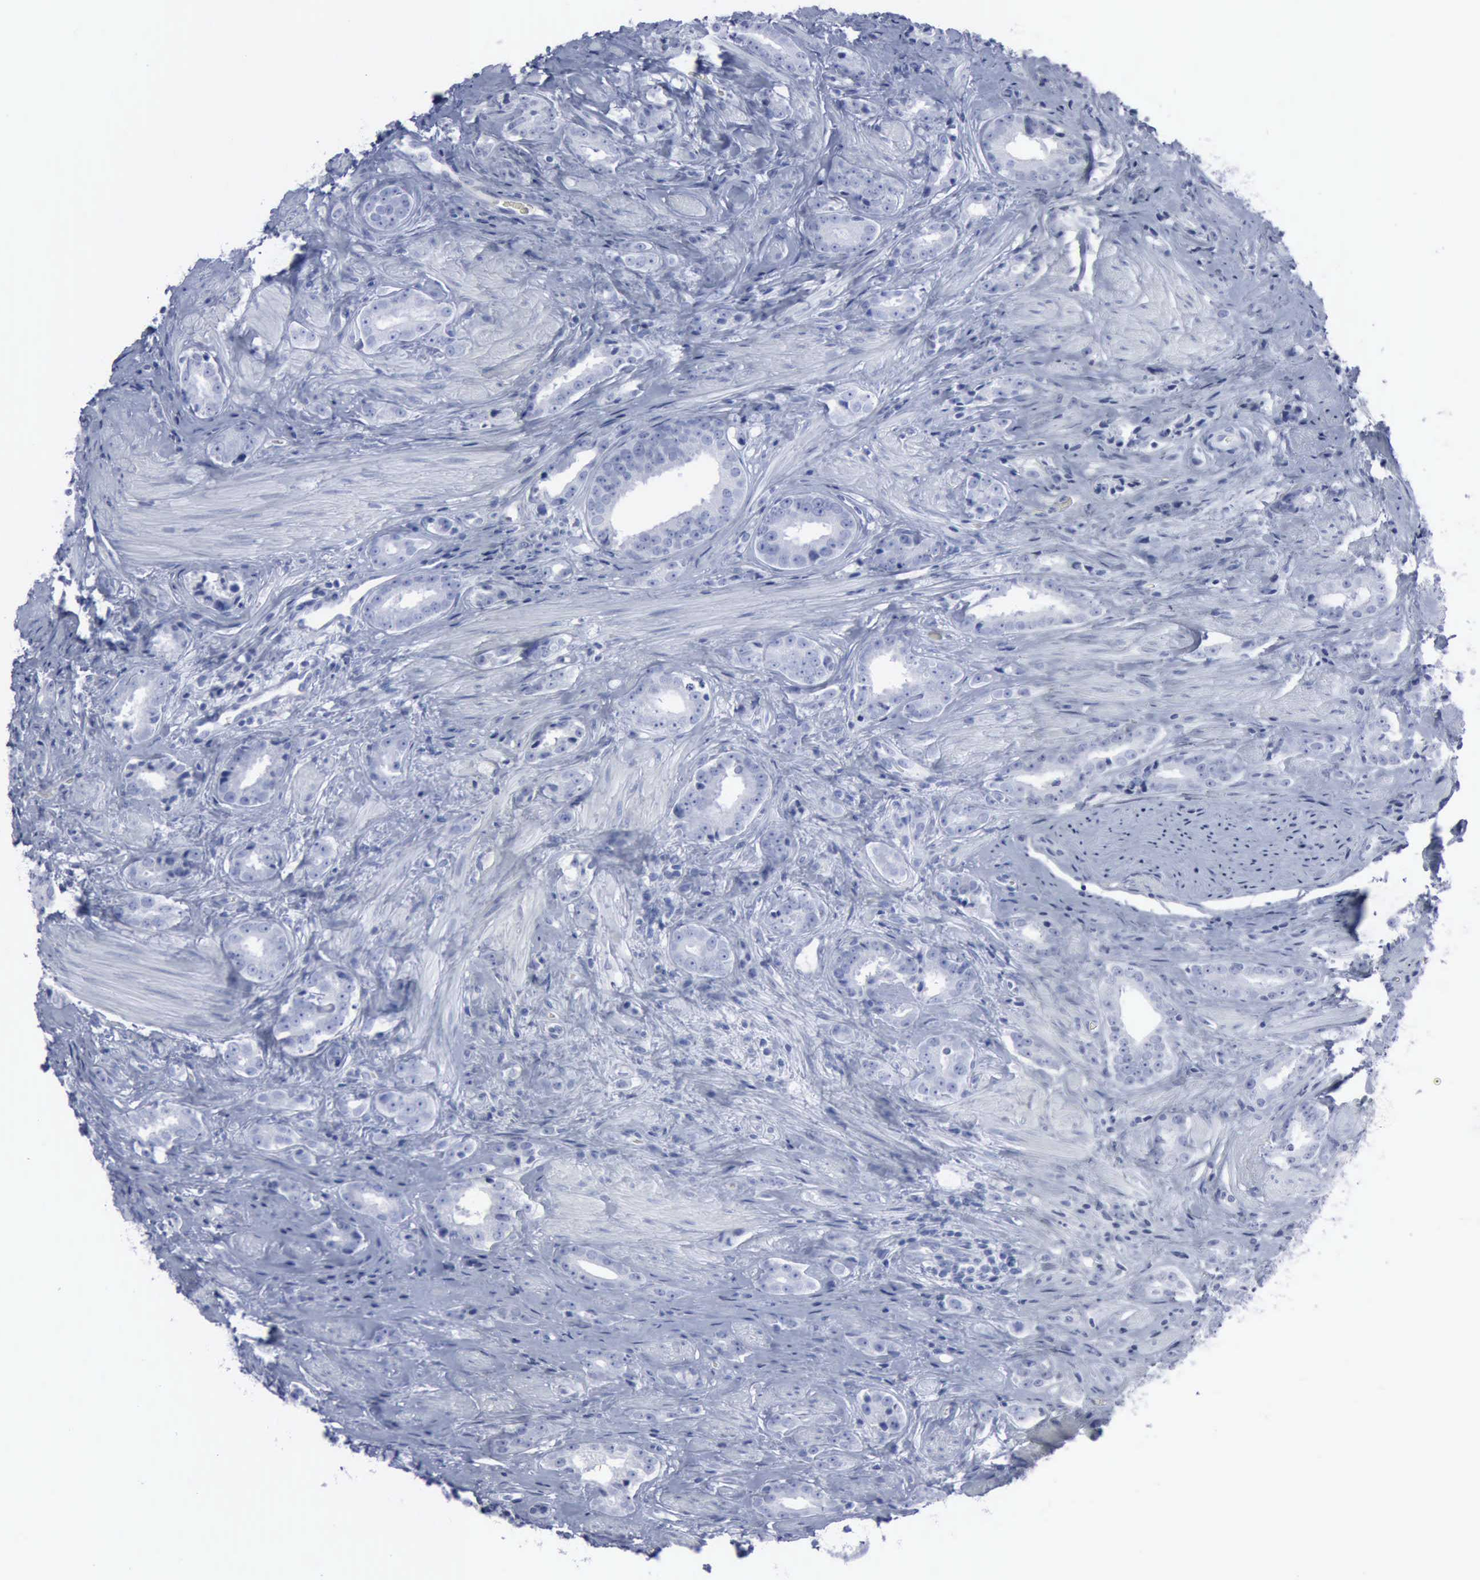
{"staining": {"intensity": "negative", "quantity": "none", "location": "none"}, "tissue": "prostate cancer", "cell_type": "Tumor cells", "image_type": "cancer", "snomed": [{"axis": "morphology", "description": "Adenocarcinoma, Medium grade"}, {"axis": "topography", "description": "Prostate"}], "caption": "A photomicrograph of human prostate medium-grade adenocarcinoma is negative for staining in tumor cells. (Stains: DAB (3,3'-diaminobenzidine) immunohistochemistry with hematoxylin counter stain, Microscopy: brightfield microscopy at high magnification).", "gene": "VCAM1", "patient": {"sex": "male", "age": 53}}